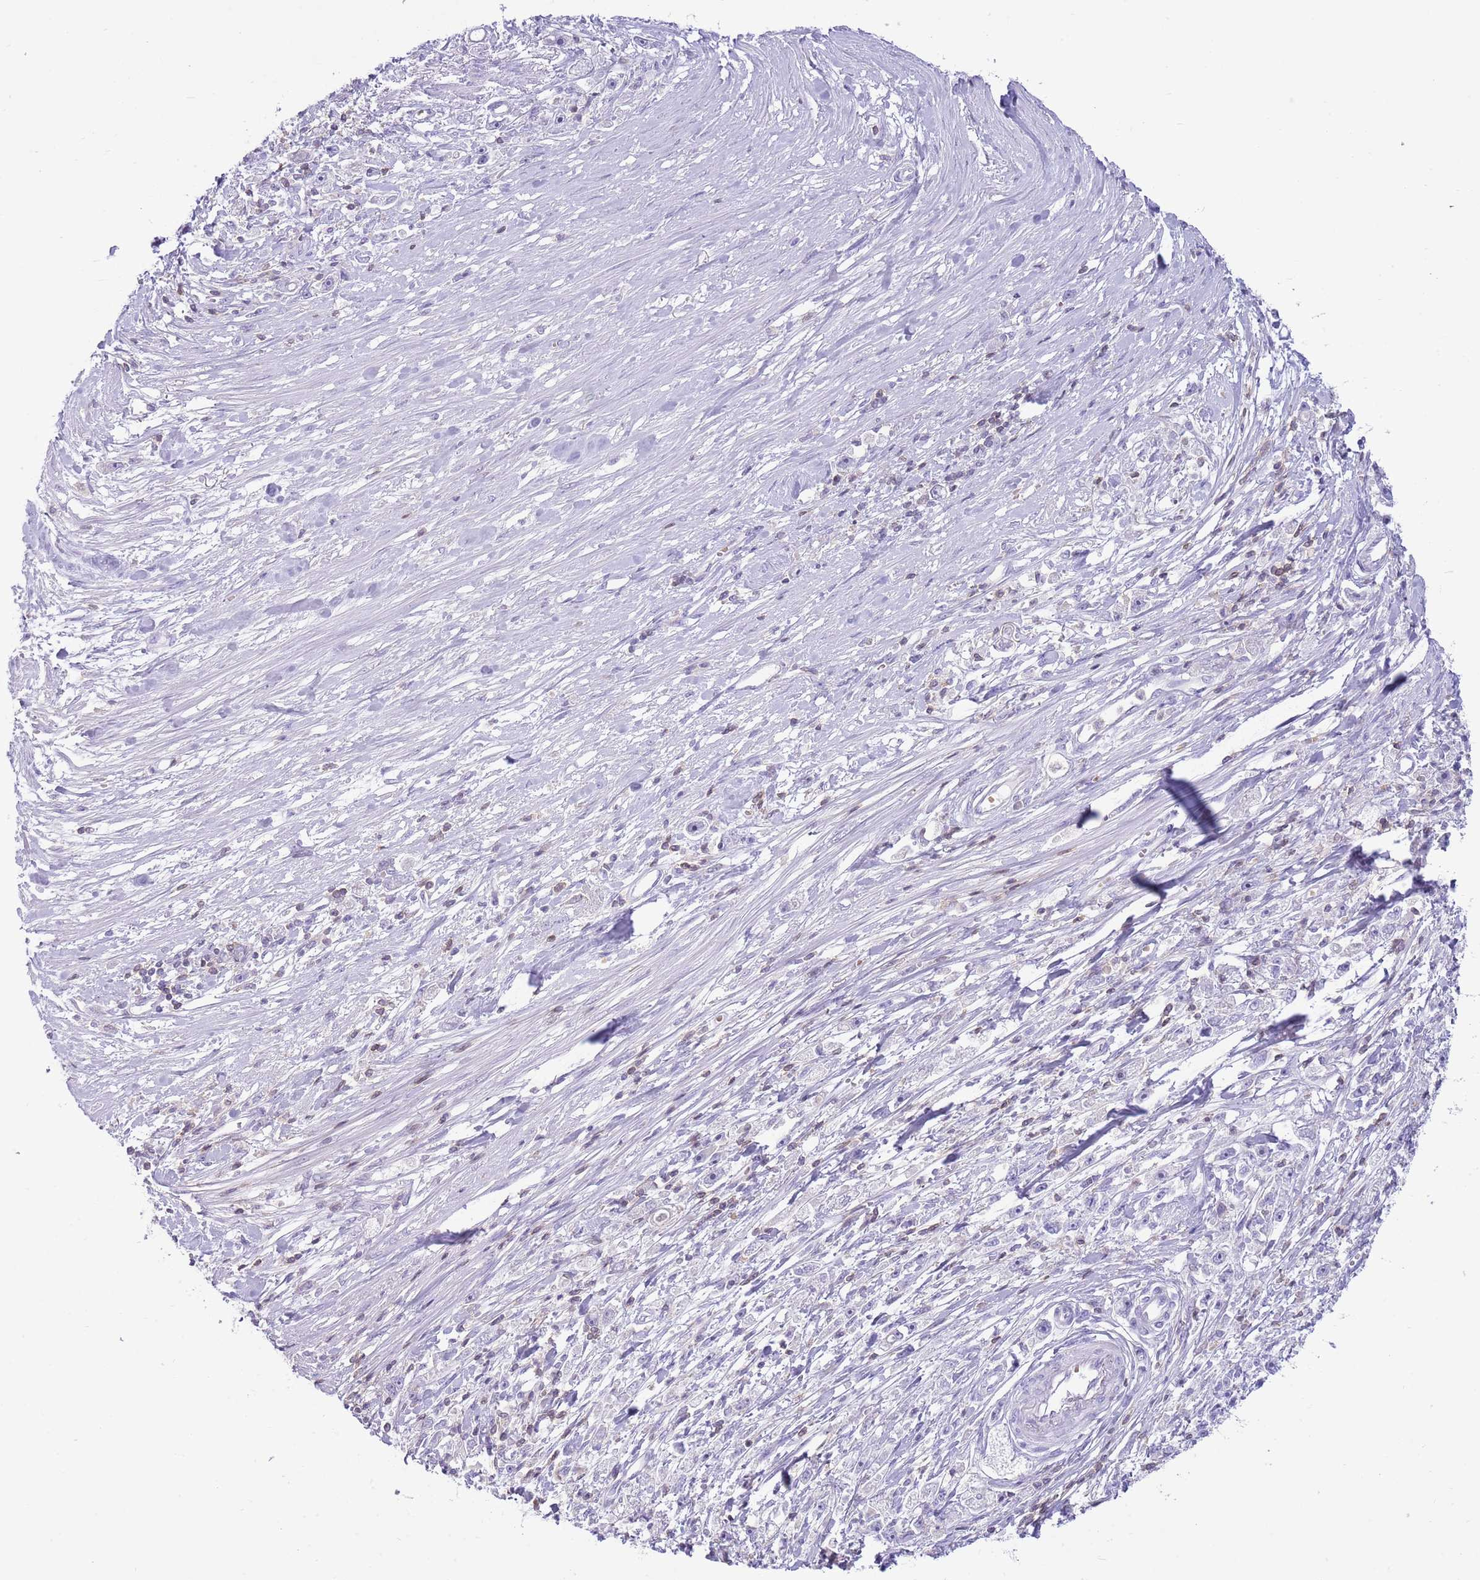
{"staining": {"intensity": "negative", "quantity": "none", "location": "none"}, "tissue": "stomach cancer", "cell_type": "Tumor cells", "image_type": "cancer", "snomed": [{"axis": "morphology", "description": "Adenocarcinoma, NOS"}, {"axis": "topography", "description": "Stomach"}], "caption": "DAB immunohistochemical staining of stomach cancer (adenocarcinoma) exhibits no significant positivity in tumor cells.", "gene": "OR4Q3", "patient": {"sex": "female", "age": 59}}